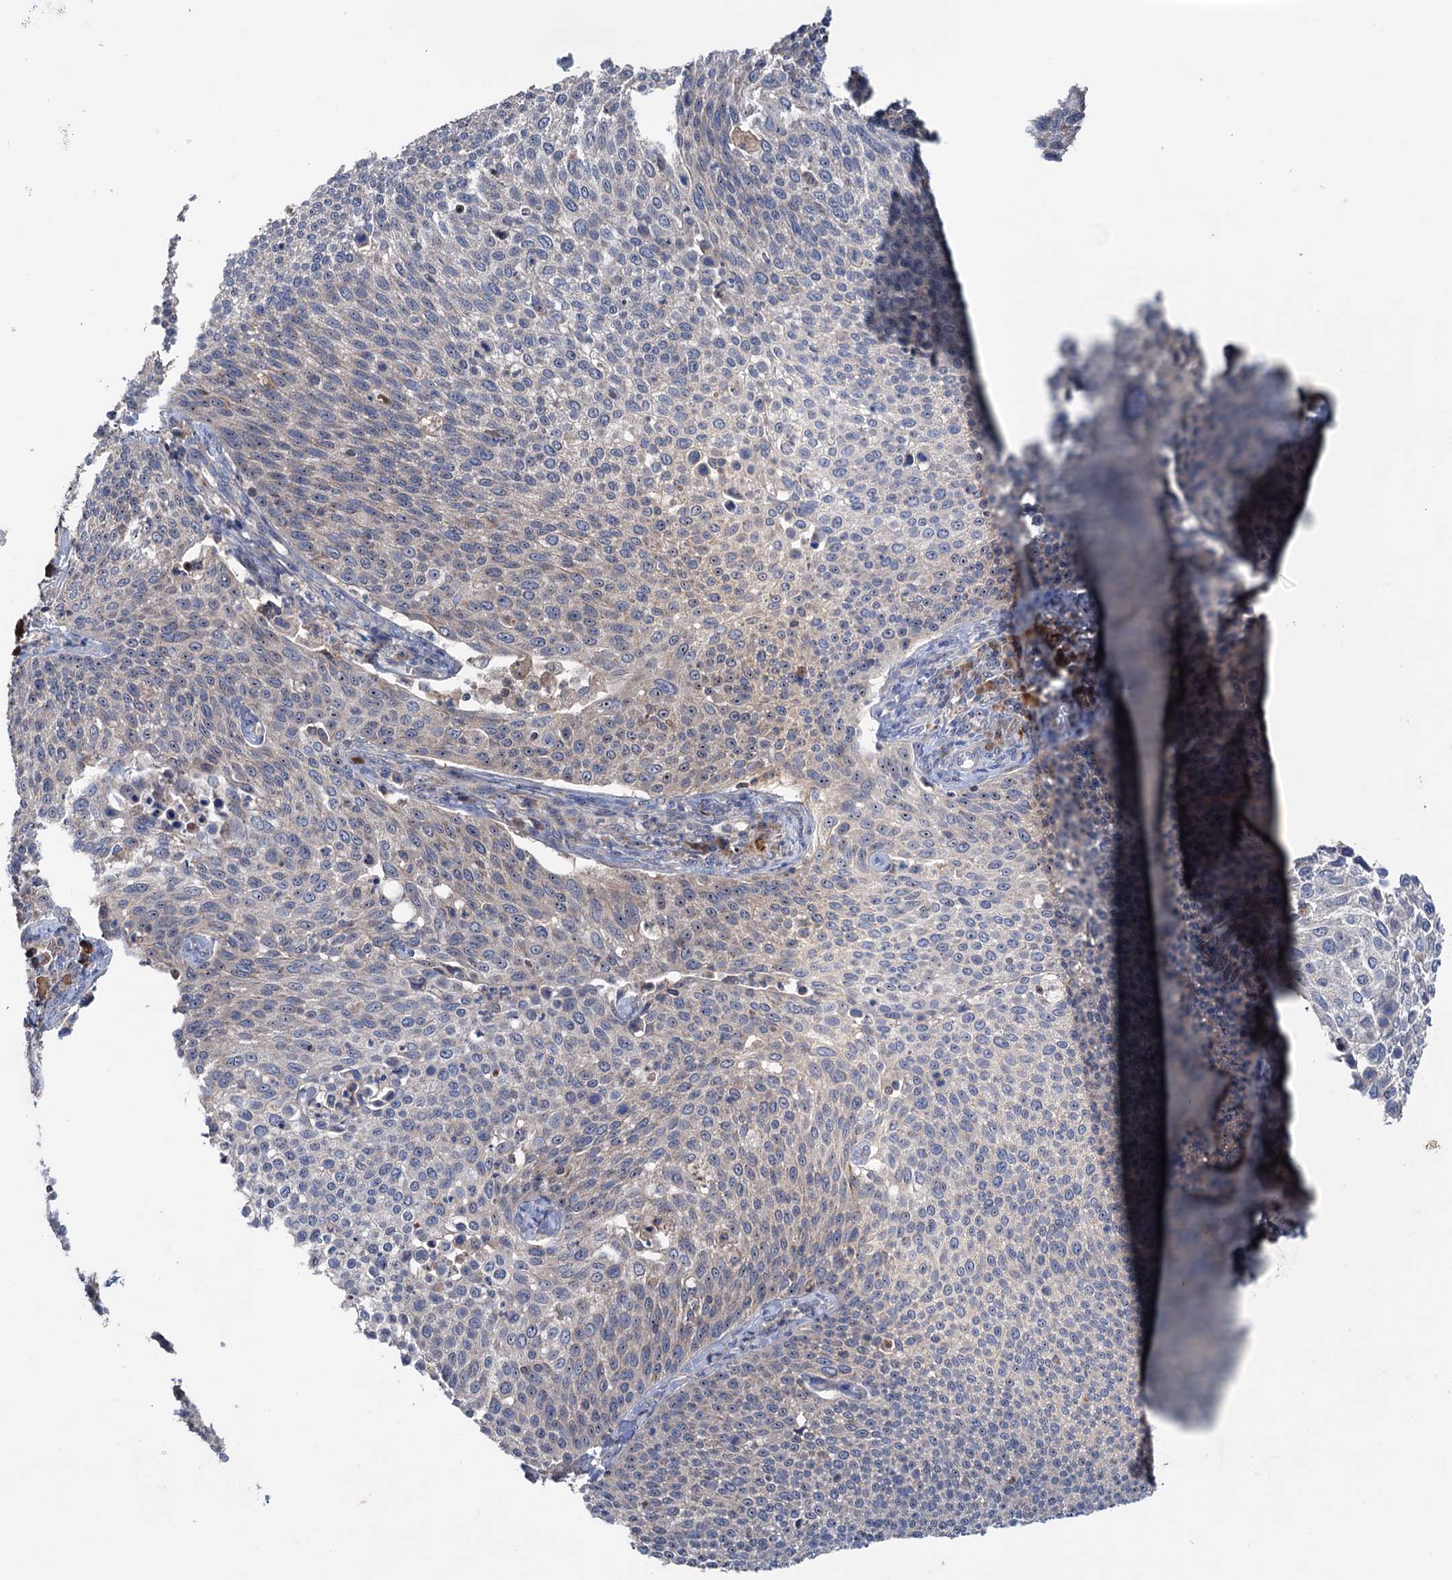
{"staining": {"intensity": "weak", "quantity": "<25%", "location": "cytoplasmic/membranous"}, "tissue": "cervical cancer", "cell_type": "Tumor cells", "image_type": "cancer", "snomed": [{"axis": "morphology", "description": "Squamous cell carcinoma, NOS"}, {"axis": "topography", "description": "Cervix"}], "caption": "An image of human cervical squamous cell carcinoma is negative for staining in tumor cells.", "gene": "HTR3B", "patient": {"sex": "female", "age": 34}}